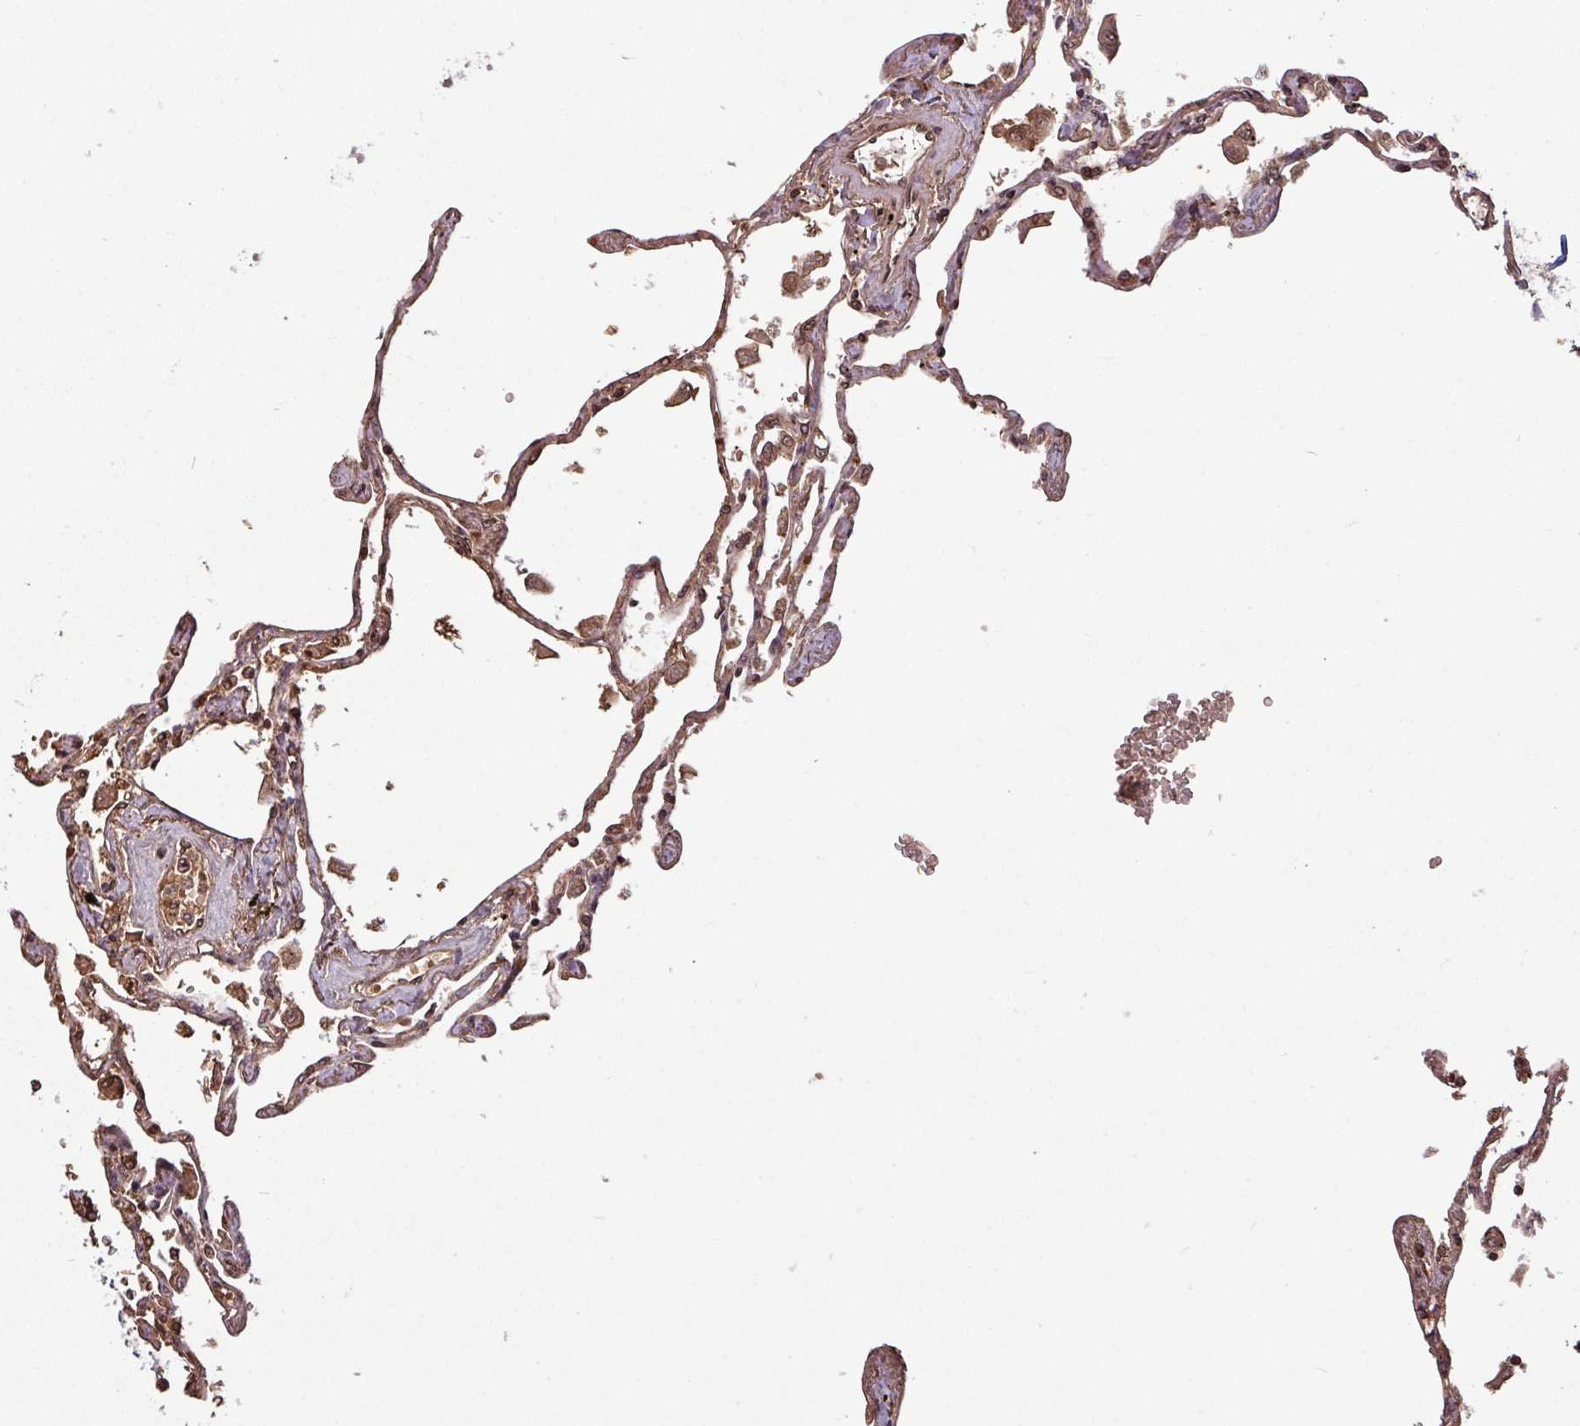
{"staining": {"intensity": "weak", "quantity": "25%-75%", "location": "nuclear"}, "tissue": "lung", "cell_type": "Alveolar cells", "image_type": "normal", "snomed": [{"axis": "morphology", "description": "Normal tissue, NOS"}, {"axis": "topography", "description": "Lung"}], "caption": "Protein positivity by immunohistochemistry (IHC) reveals weak nuclear positivity in approximately 25%-75% of alveolar cells in benign lung. (DAB = brown stain, brightfield microscopy at high magnification).", "gene": "RBM4B", "patient": {"sex": "female", "age": 67}}